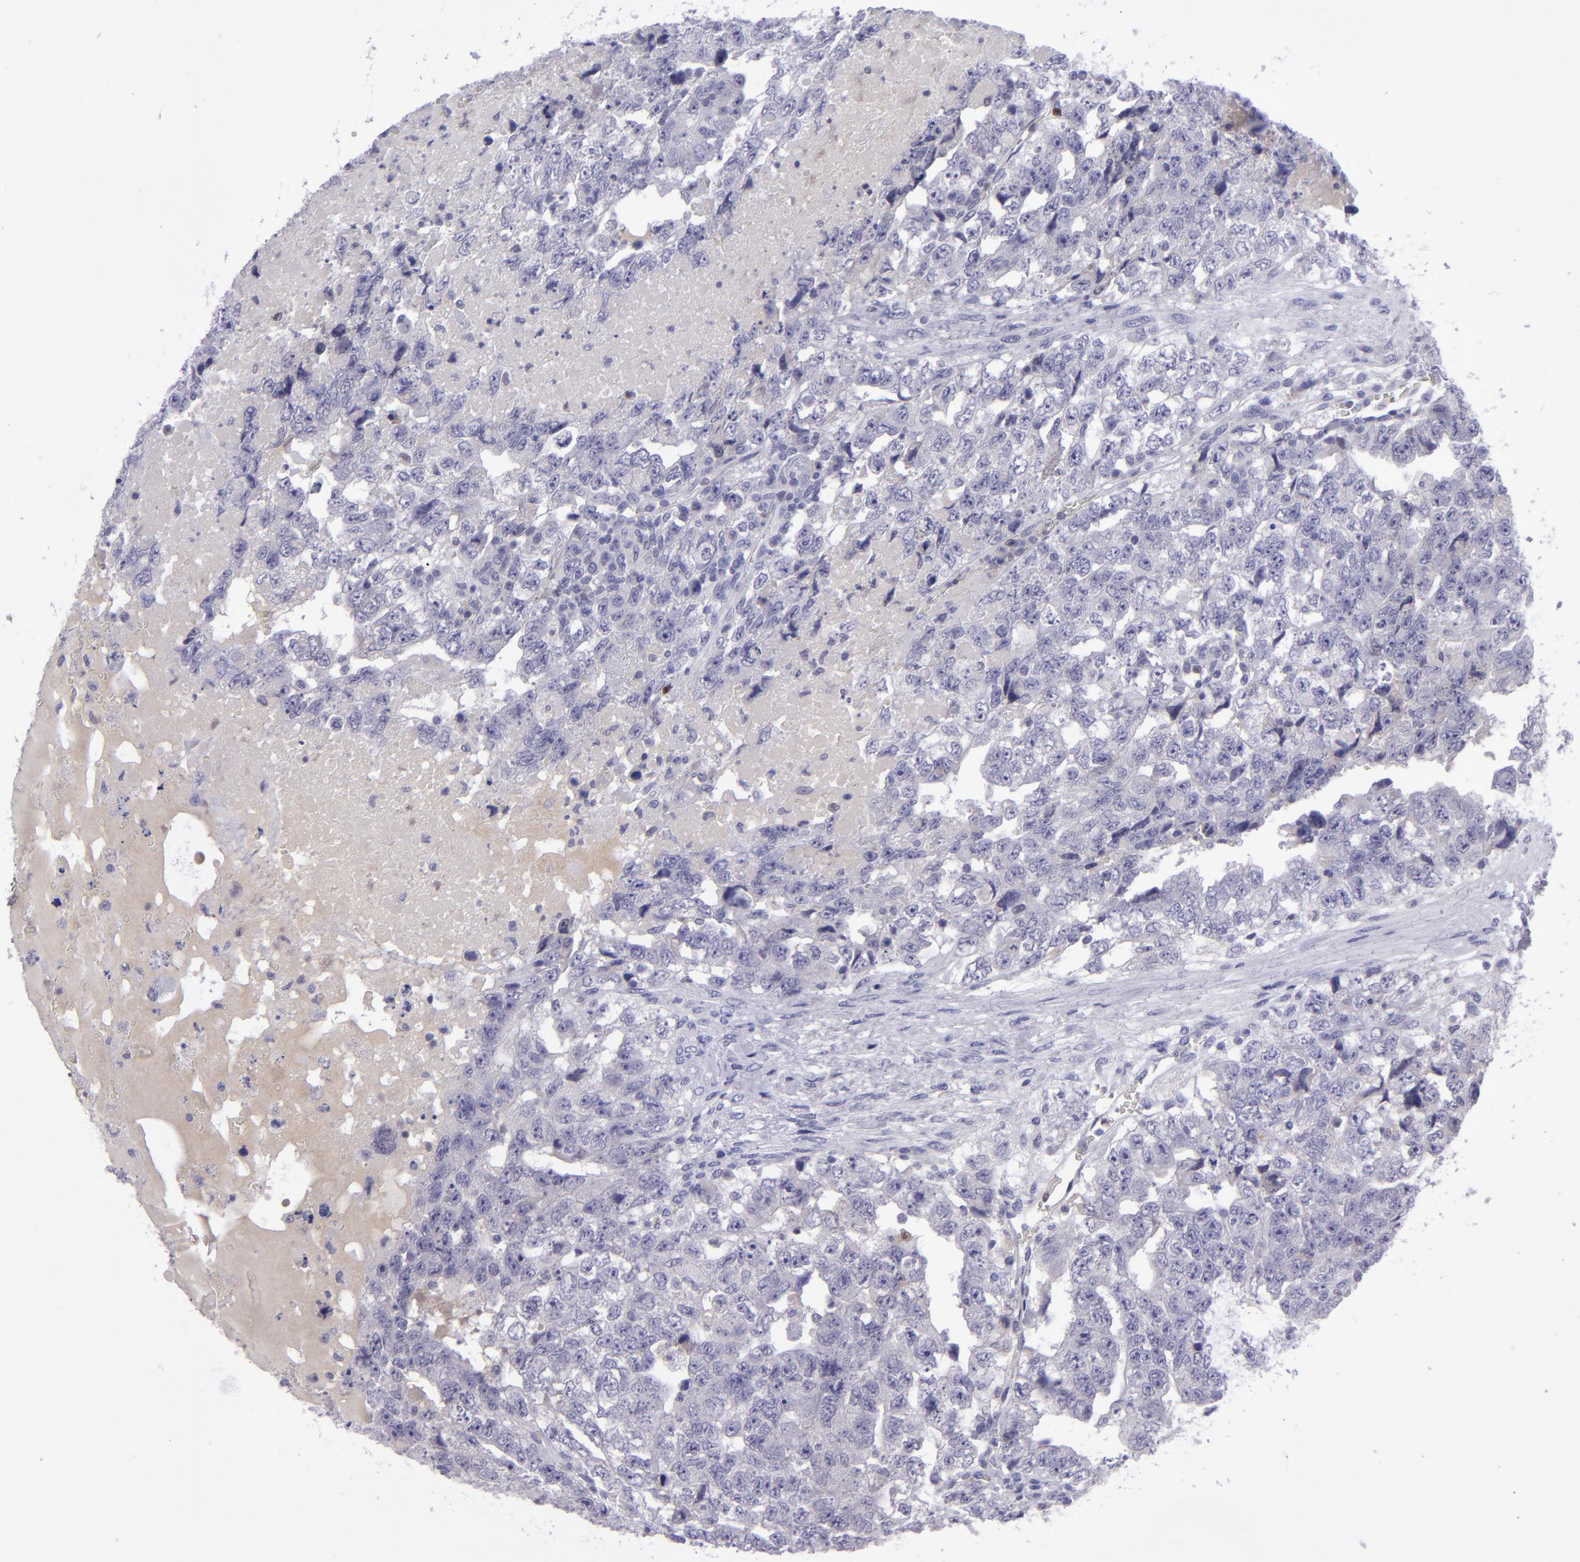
{"staining": {"intensity": "negative", "quantity": "none", "location": "none"}, "tissue": "testis cancer", "cell_type": "Tumor cells", "image_type": "cancer", "snomed": [{"axis": "morphology", "description": "Carcinoma, Embryonal, NOS"}, {"axis": "topography", "description": "Testis"}], "caption": "IHC histopathology image of testis cancer (embryonal carcinoma) stained for a protein (brown), which demonstrates no positivity in tumor cells.", "gene": "POU2F2", "patient": {"sex": "male", "age": 36}}